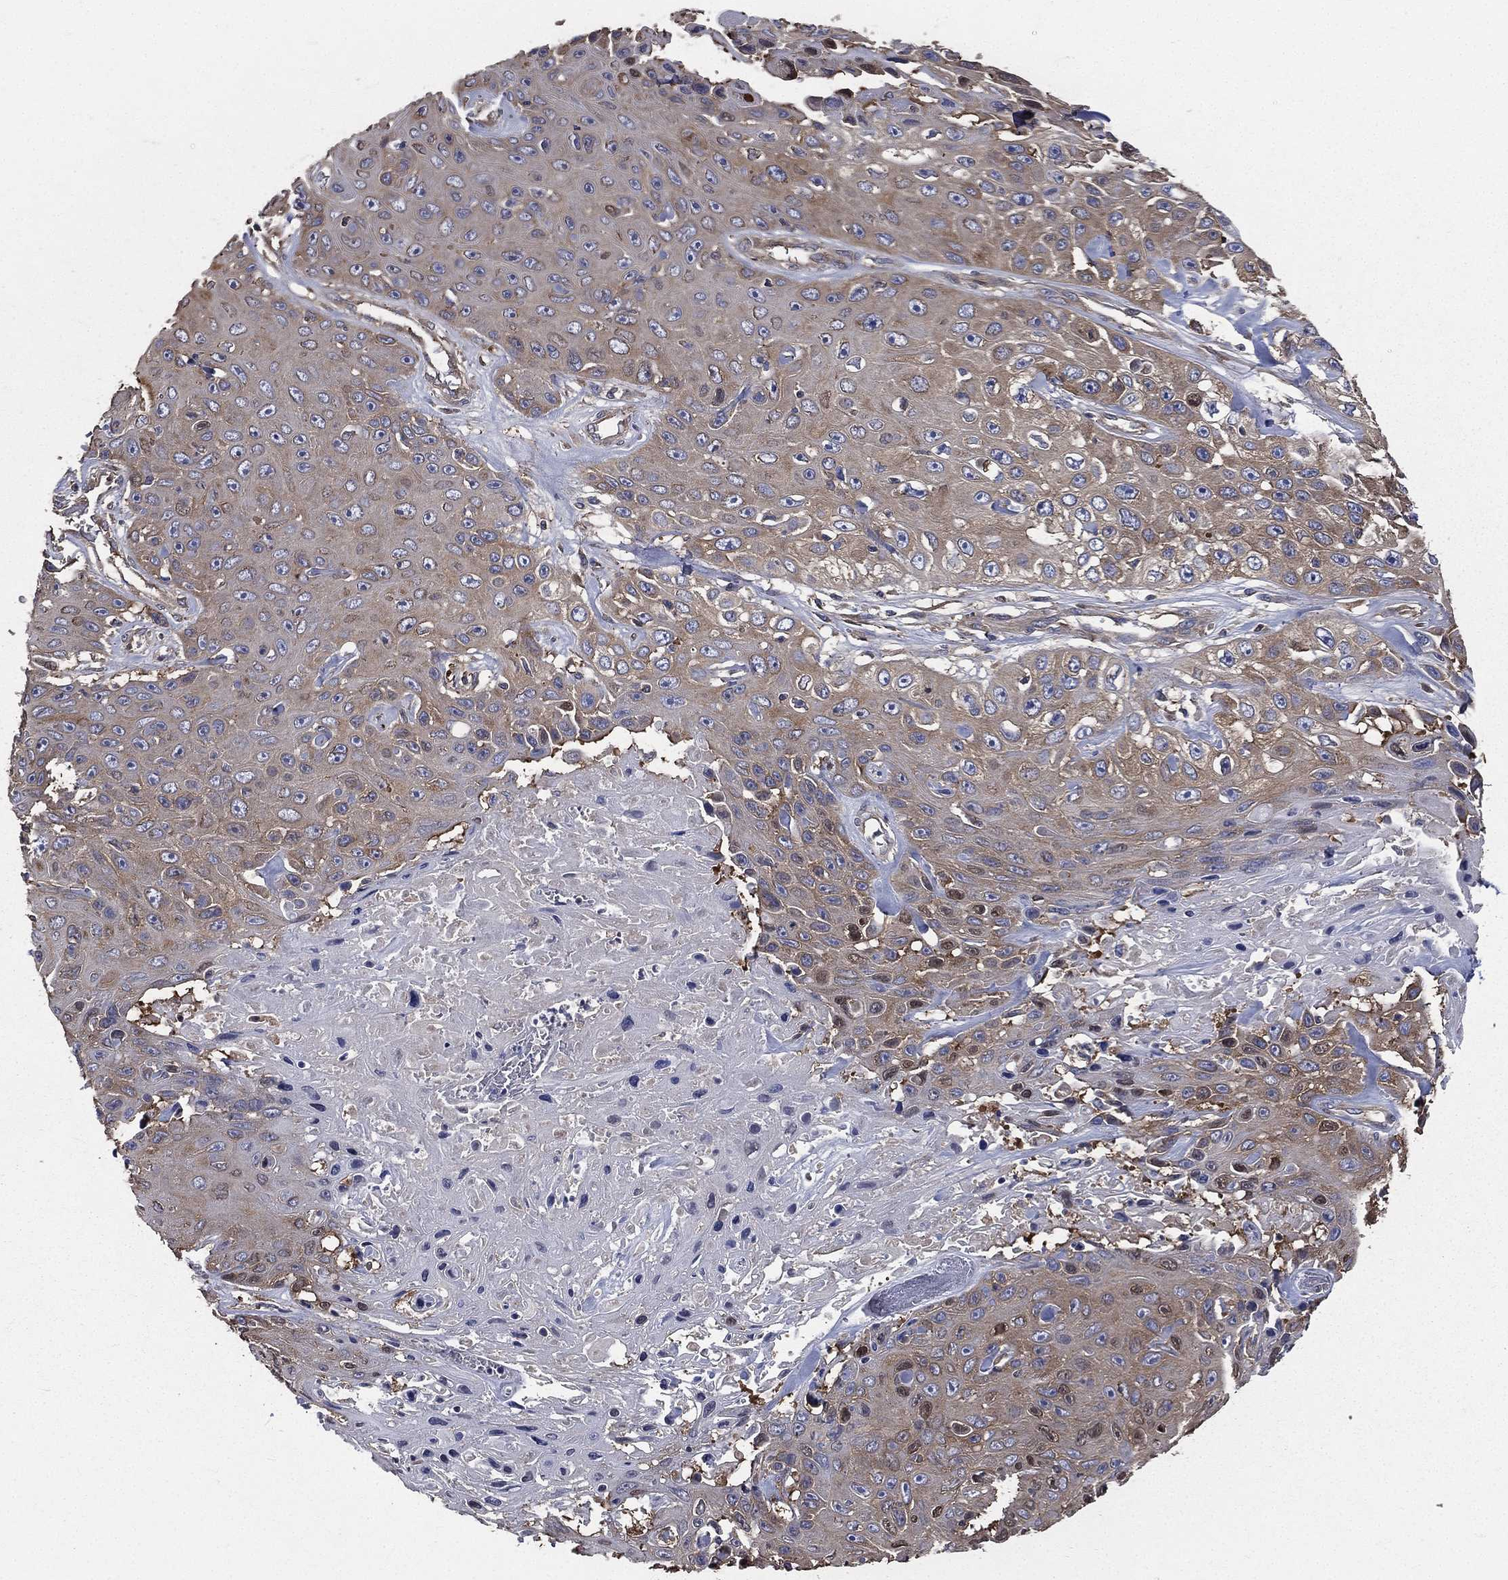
{"staining": {"intensity": "moderate", "quantity": "<25%", "location": "cytoplasmic/membranous"}, "tissue": "skin cancer", "cell_type": "Tumor cells", "image_type": "cancer", "snomed": [{"axis": "morphology", "description": "Squamous cell carcinoma, NOS"}, {"axis": "topography", "description": "Skin"}], "caption": "Immunohistochemical staining of skin cancer (squamous cell carcinoma) exhibits moderate cytoplasmic/membranous protein positivity in about <25% of tumor cells. Immunohistochemistry stains the protein in brown and the nuclei are stained blue.", "gene": "SARS1", "patient": {"sex": "male", "age": 82}}